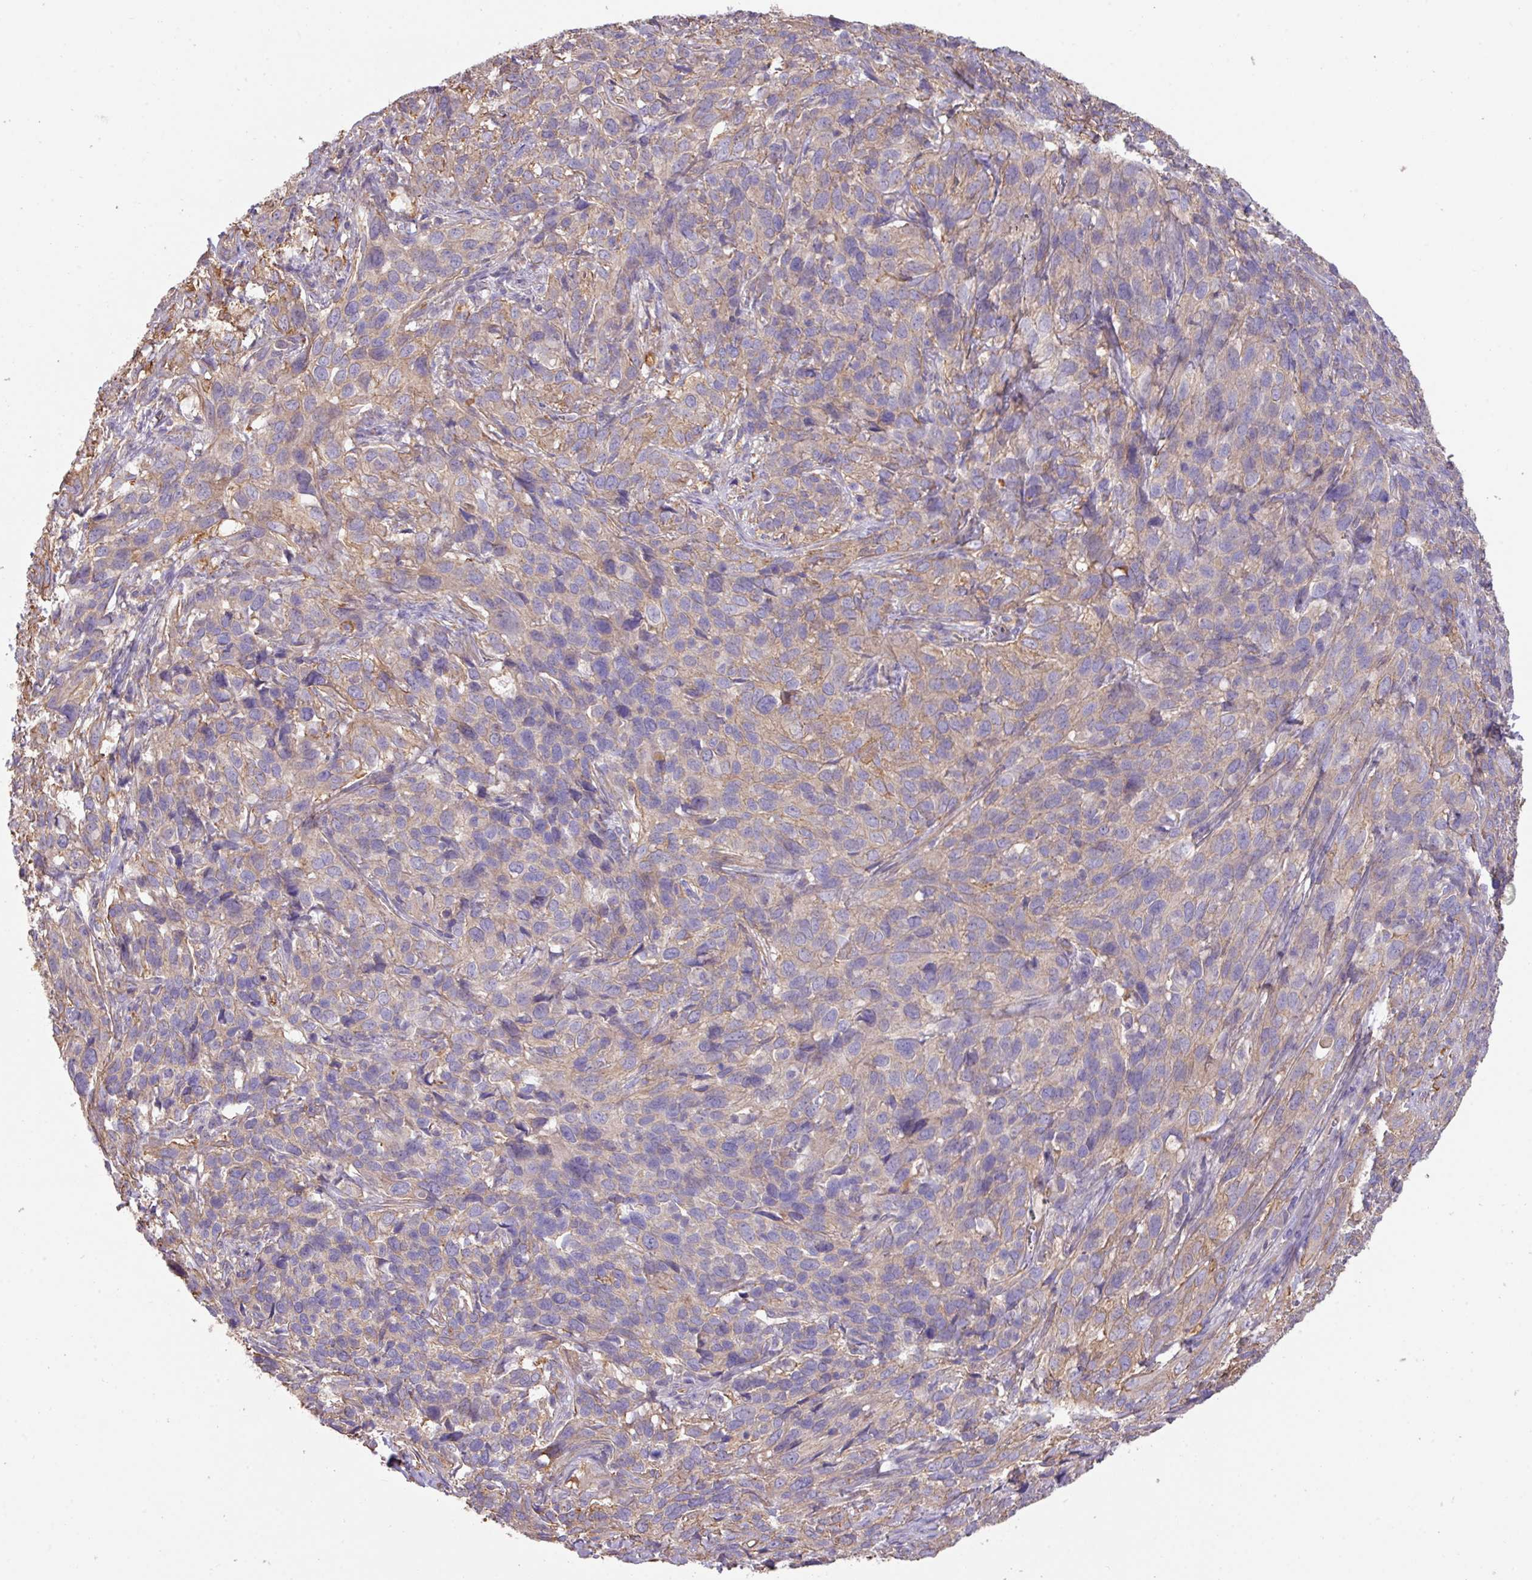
{"staining": {"intensity": "negative", "quantity": "none", "location": "none"}, "tissue": "cervical cancer", "cell_type": "Tumor cells", "image_type": "cancer", "snomed": [{"axis": "morphology", "description": "Squamous cell carcinoma, NOS"}, {"axis": "topography", "description": "Cervix"}], "caption": "DAB (3,3'-diaminobenzidine) immunohistochemical staining of cervical cancer reveals no significant staining in tumor cells.", "gene": "CALML4", "patient": {"sex": "female", "age": 51}}